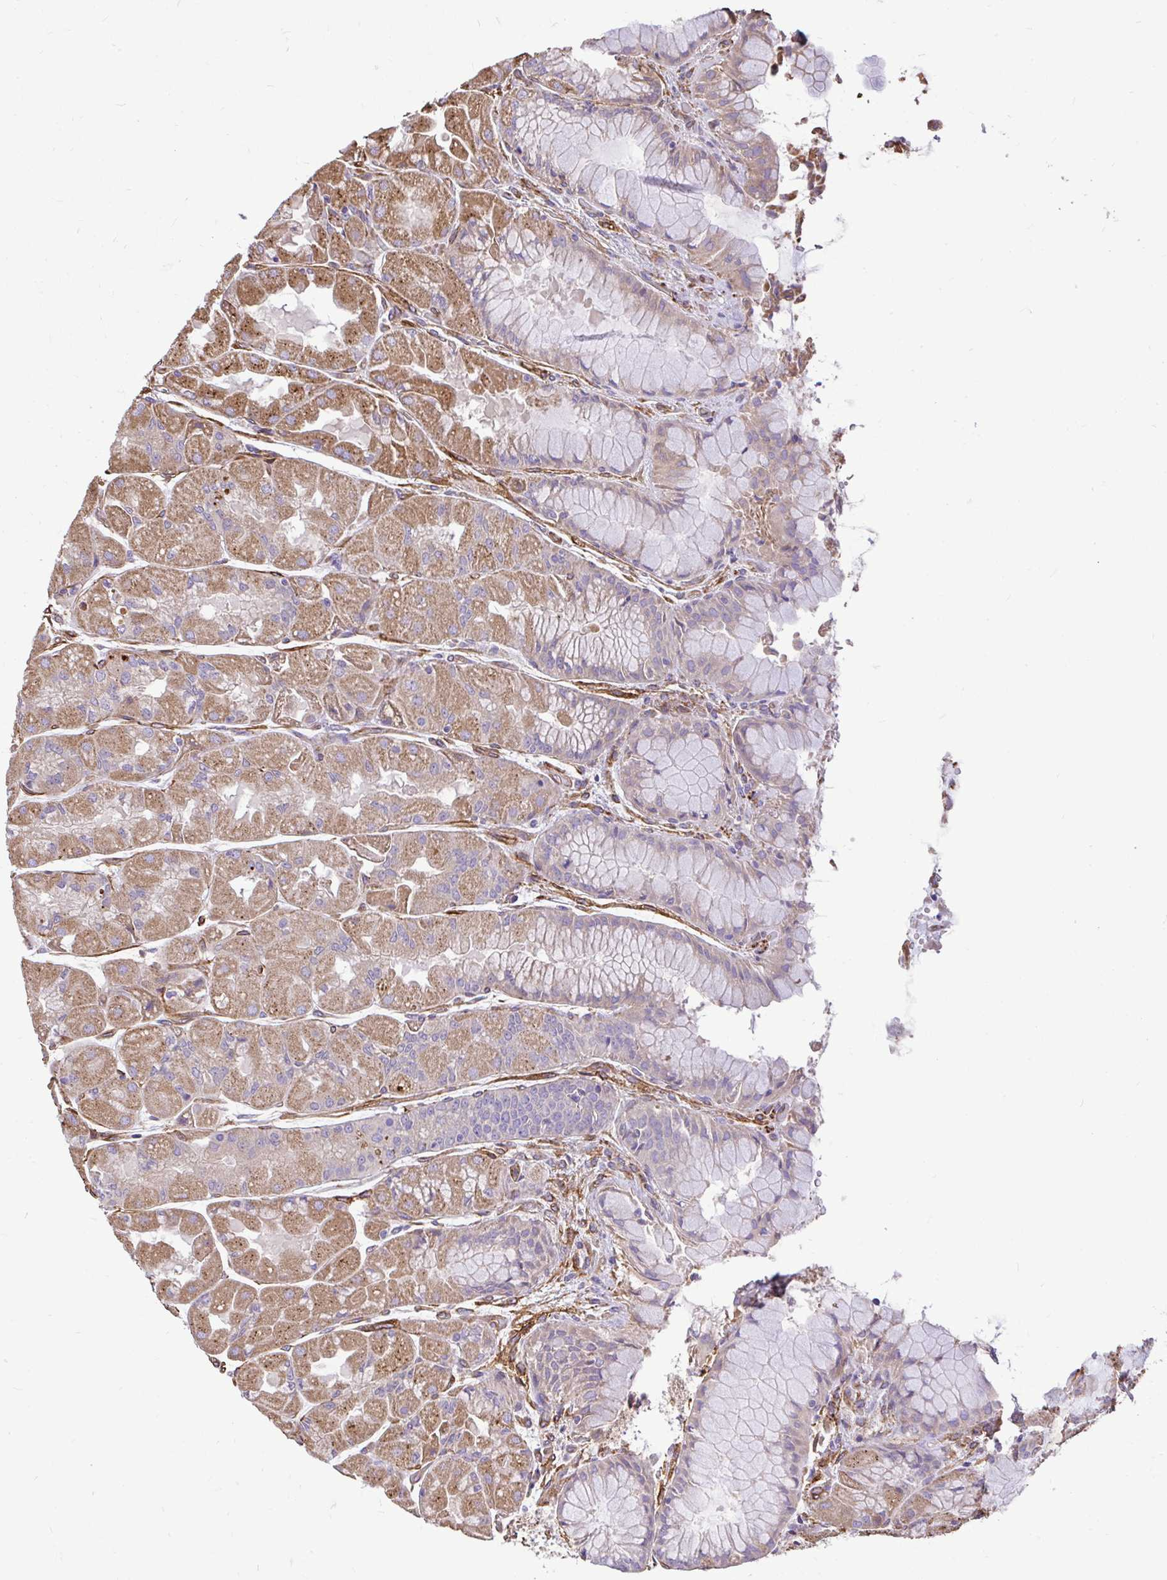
{"staining": {"intensity": "moderate", "quantity": "25%-75%", "location": "cytoplasmic/membranous"}, "tissue": "stomach", "cell_type": "Glandular cells", "image_type": "normal", "snomed": [{"axis": "morphology", "description": "Normal tissue, NOS"}, {"axis": "topography", "description": "Stomach"}], "caption": "A high-resolution micrograph shows immunohistochemistry staining of unremarkable stomach, which reveals moderate cytoplasmic/membranous positivity in about 25%-75% of glandular cells. The staining was performed using DAB (3,3'-diaminobenzidine) to visualize the protein expression in brown, while the nuclei were stained in blue with hematoxylin (Magnification: 20x).", "gene": "PTPRK", "patient": {"sex": "female", "age": 61}}